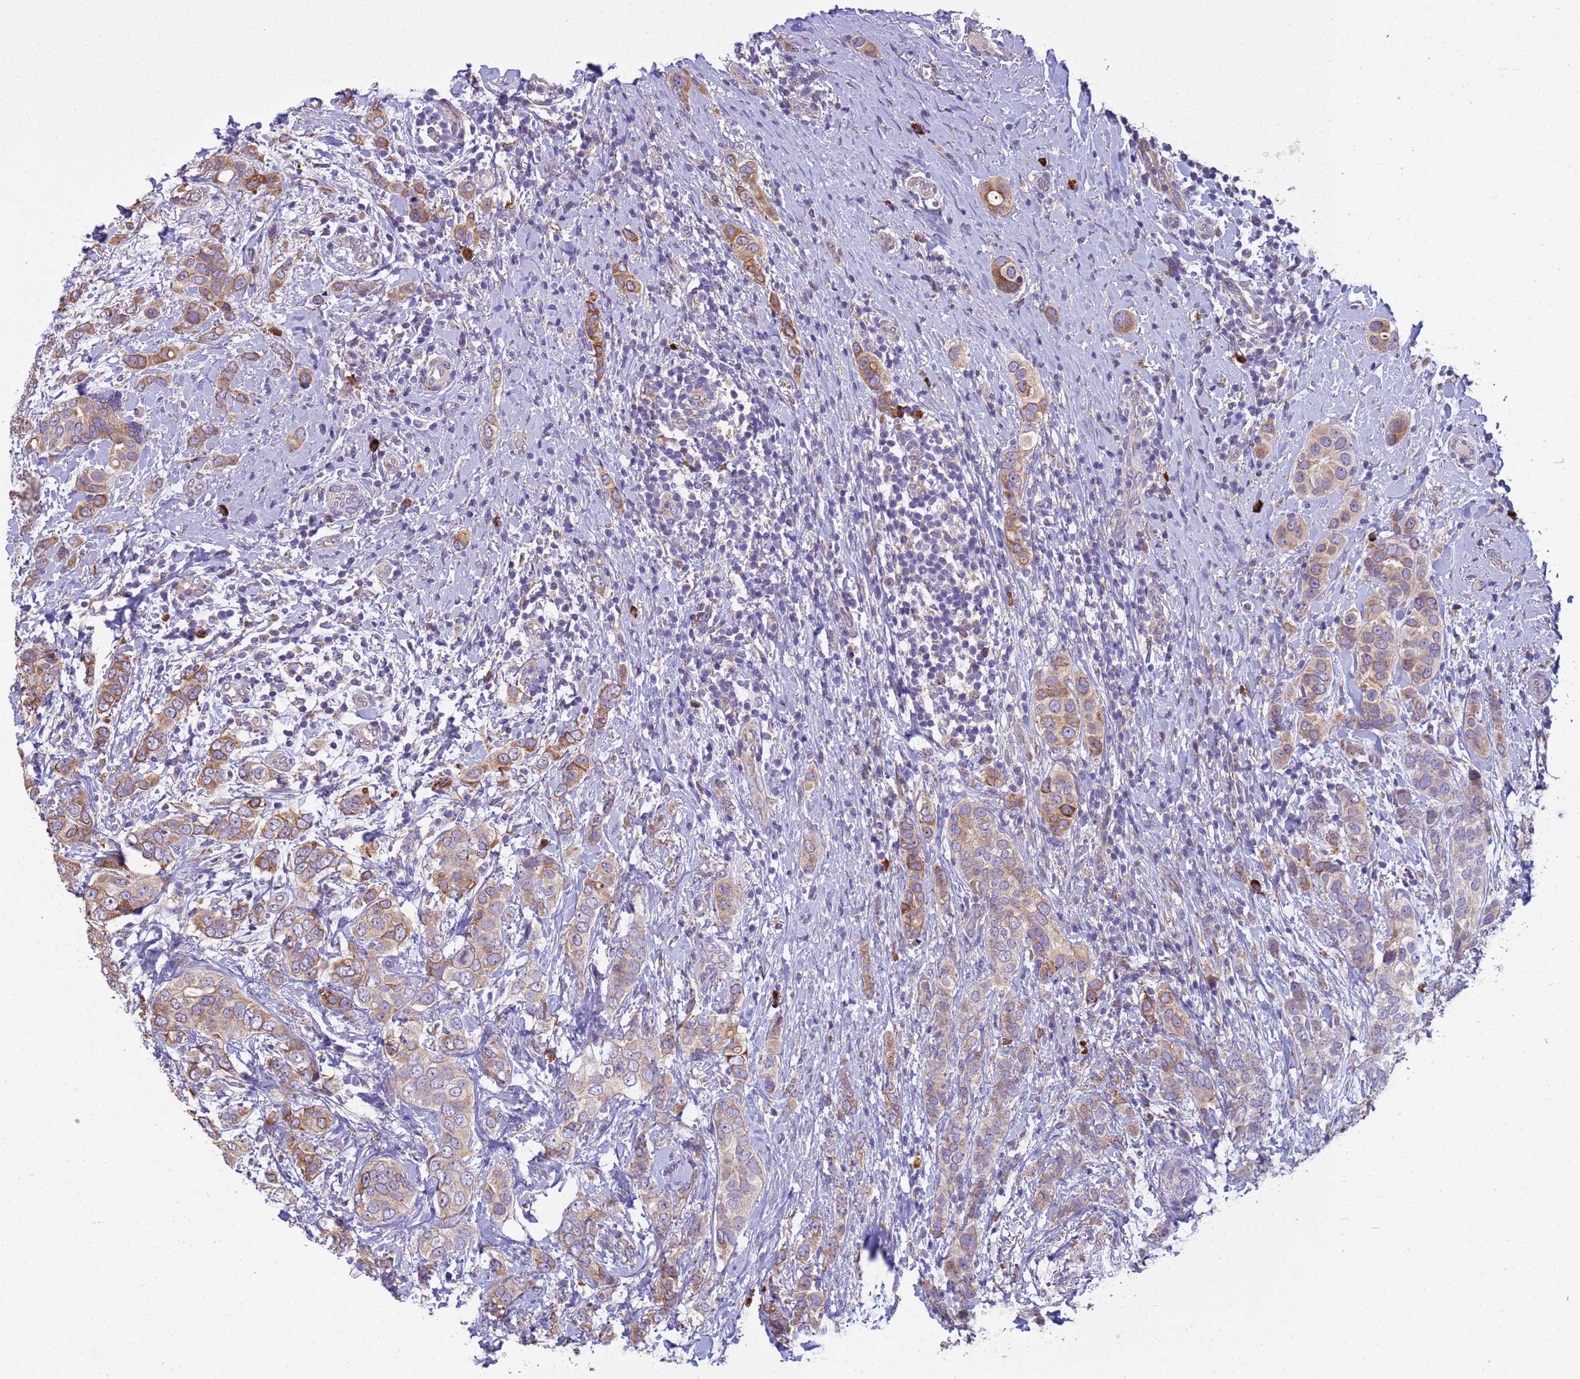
{"staining": {"intensity": "moderate", "quantity": ">75%", "location": "cytoplasmic/membranous"}, "tissue": "breast cancer", "cell_type": "Tumor cells", "image_type": "cancer", "snomed": [{"axis": "morphology", "description": "Lobular carcinoma"}, {"axis": "topography", "description": "Breast"}], "caption": "Immunohistochemical staining of human breast cancer demonstrates moderate cytoplasmic/membranous protein staining in about >75% of tumor cells.", "gene": "THAP5", "patient": {"sex": "female", "age": 51}}